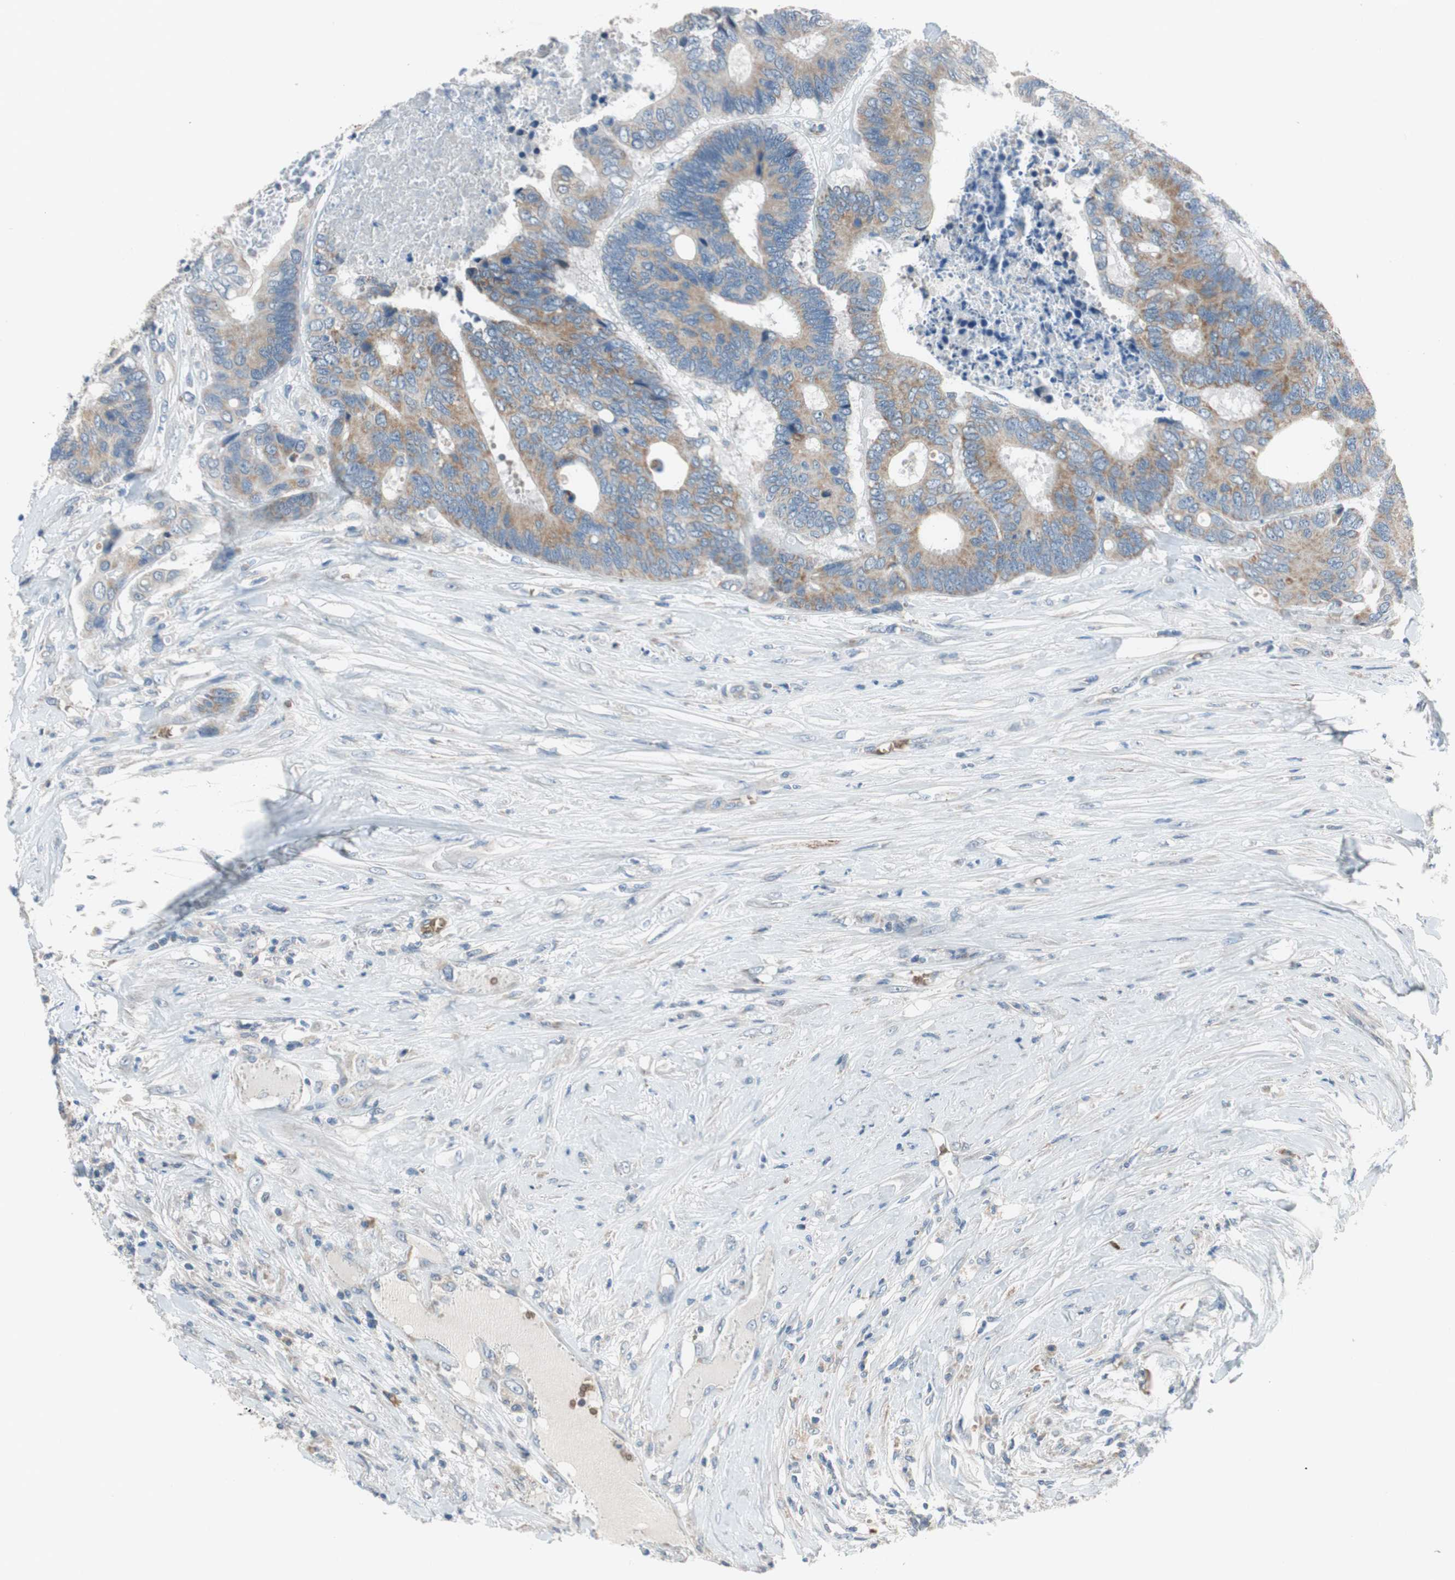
{"staining": {"intensity": "moderate", "quantity": ">75%", "location": "cytoplasmic/membranous"}, "tissue": "colorectal cancer", "cell_type": "Tumor cells", "image_type": "cancer", "snomed": [{"axis": "morphology", "description": "Adenocarcinoma, NOS"}, {"axis": "topography", "description": "Rectum"}], "caption": "Immunohistochemistry image of neoplastic tissue: human adenocarcinoma (colorectal) stained using immunohistochemistry shows medium levels of moderate protein expression localized specifically in the cytoplasmic/membranous of tumor cells, appearing as a cytoplasmic/membranous brown color.", "gene": "GYPC", "patient": {"sex": "male", "age": 55}}